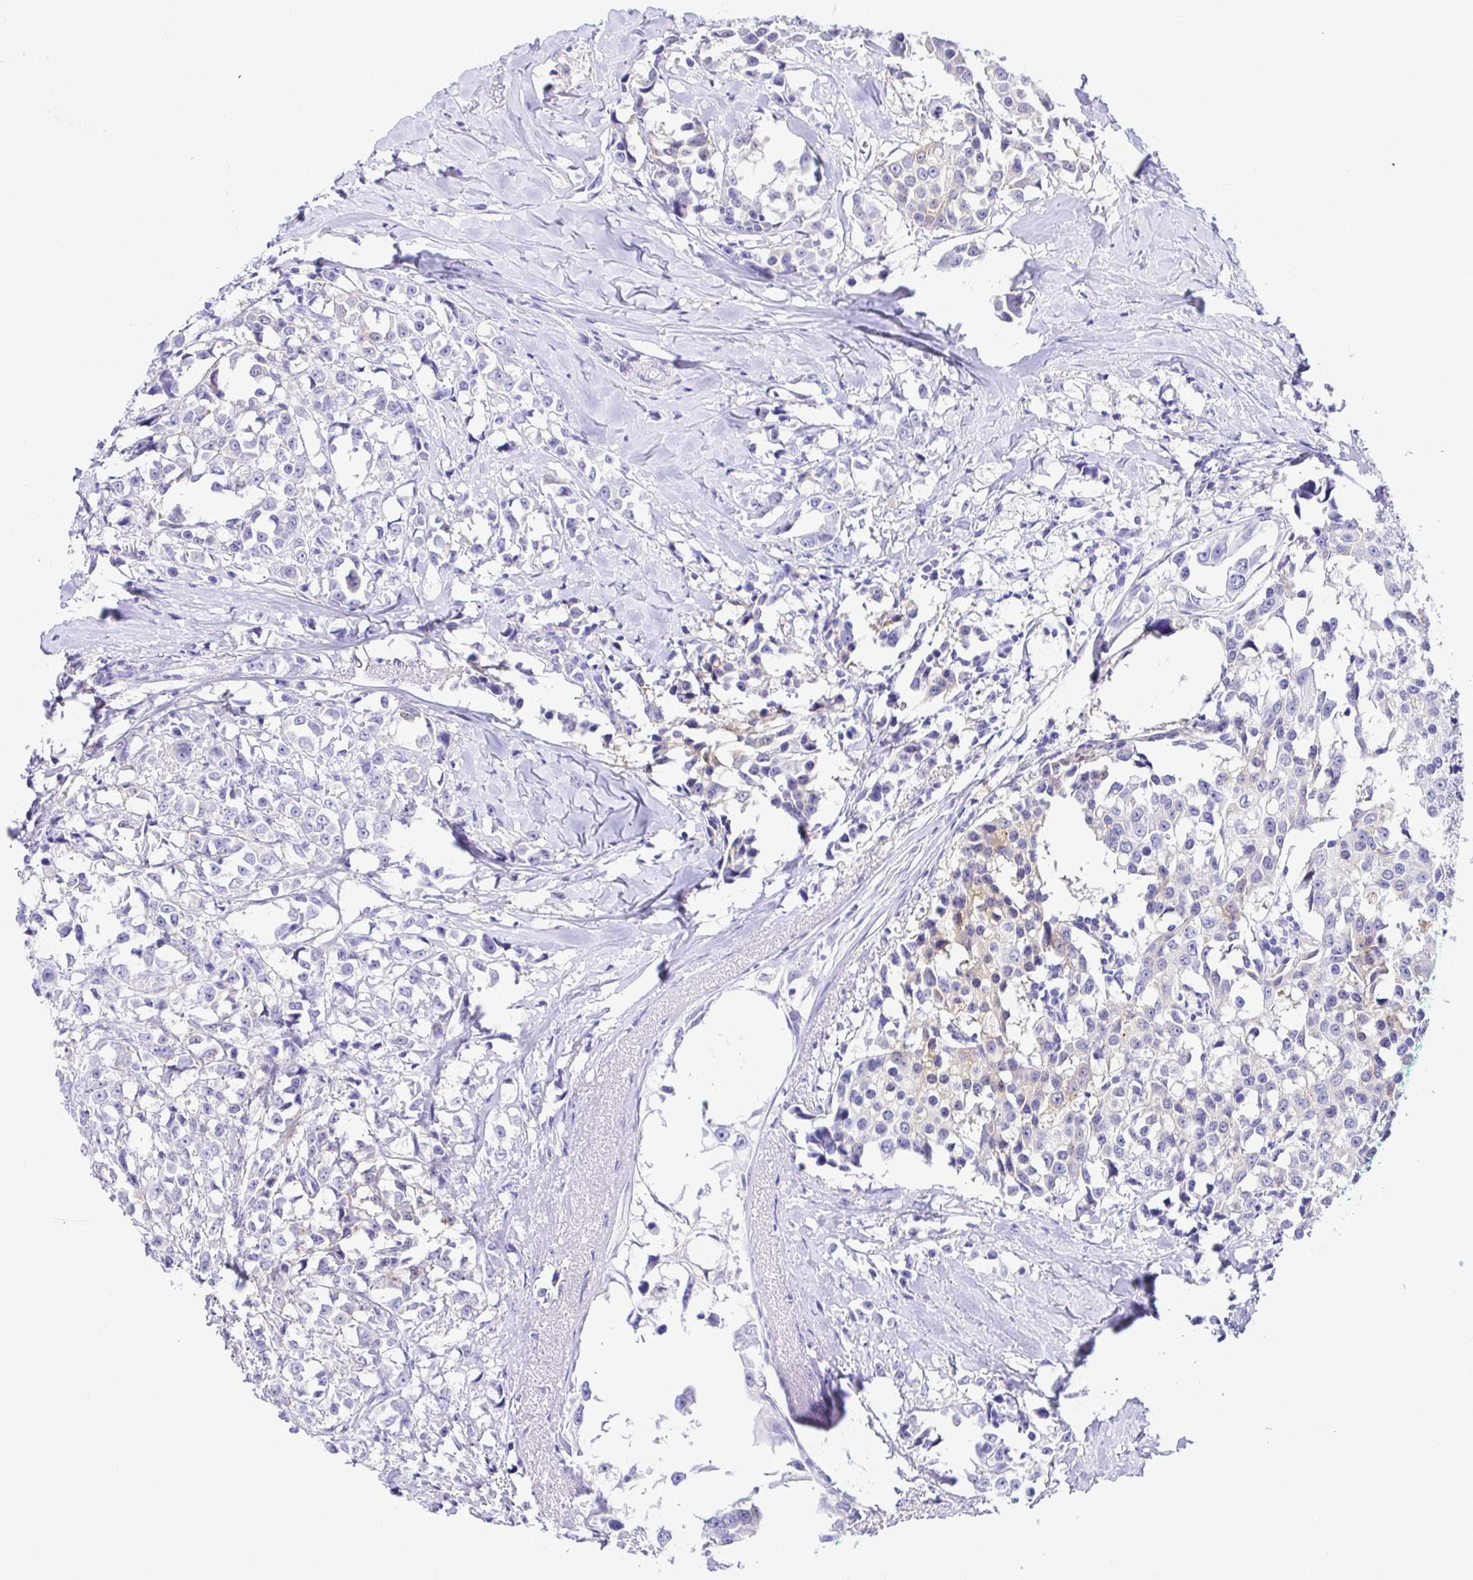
{"staining": {"intensity": "weak", "quantity": "<25%", "location": "cytoplasmic/membranous"}, "tissue": "breast cancer", "cell_type": "Tumor cells", "image_type": "cancer", "snomed": [{"axis": "morphology", "description": "Duct carcinoma"}, {"axis": "topography", "description": "Breast"}], "caption": "This histopathology image is of breast invasive ductal carcinoma stained with immunohistochemistry to label a protein in brown with the nuclei are counter-stained blue. There is no positivity in tumor cells. (DAB (3,3'-diaminobenzidine) IHC with hematoxylin counter stain).", "gene": "BACE2", "patient": {"sex": "female", "age": 80}}